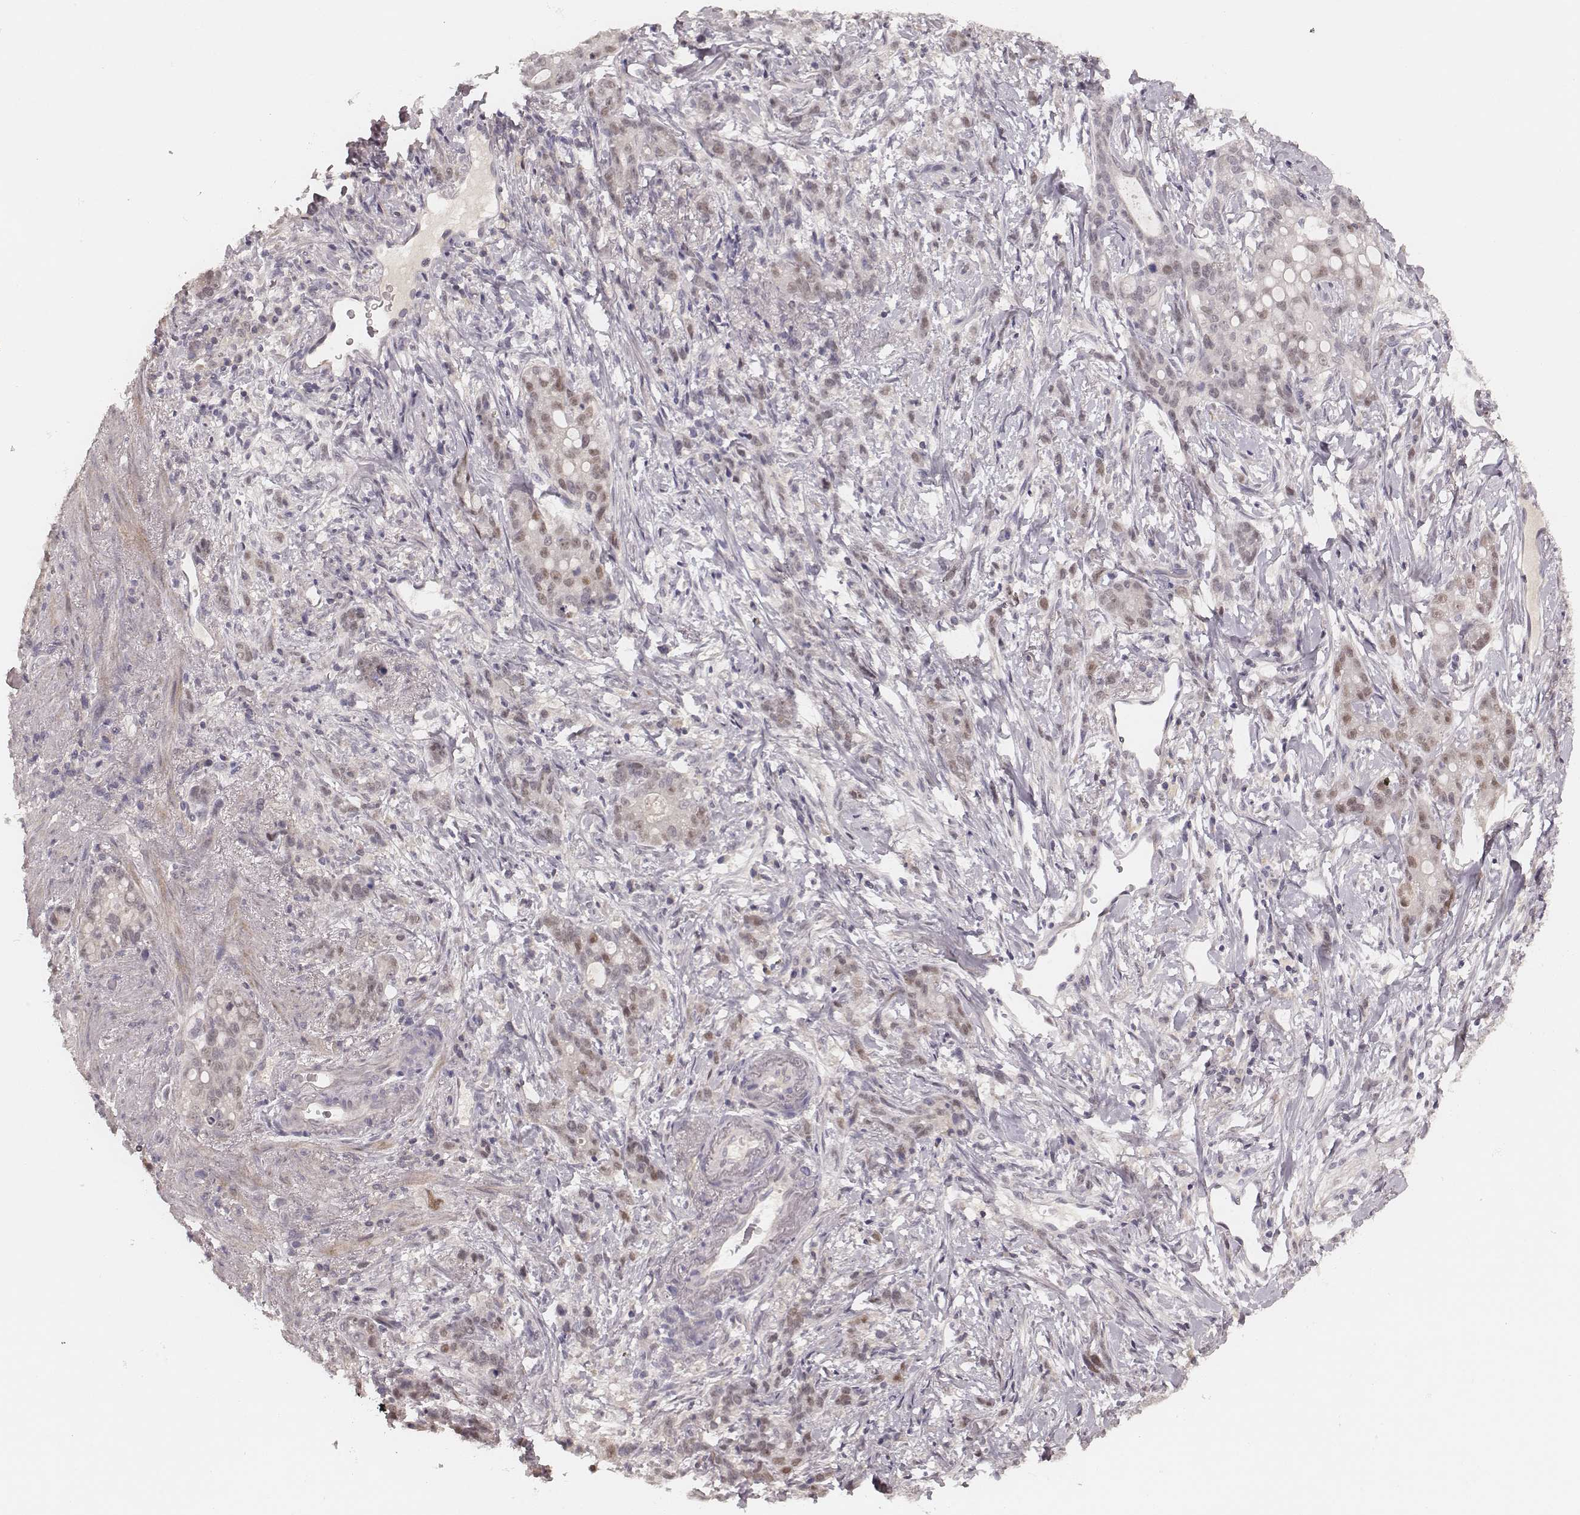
{"staining": {"intensity": "weak", "quantity": "25%-75%", "location": "nuclear"}, "tissue": "stomach cancer", "cell_type": "Tumor cells", "image_type": "cancer", "snomed": [{"axis": "morphology", "description": "Adenocarcinoma, NOS"}, {"axis": "topography", "description": "Stomach, lower"}], "caption": "This micrograph exhibits immunohistochemistry staining of human adenocarcinoma (stomach), with low weak nuclear expression in about 25%-75% of tumor cells.", "gene": "FAM13B", "patient": {"sex": "male", "age": 88}}